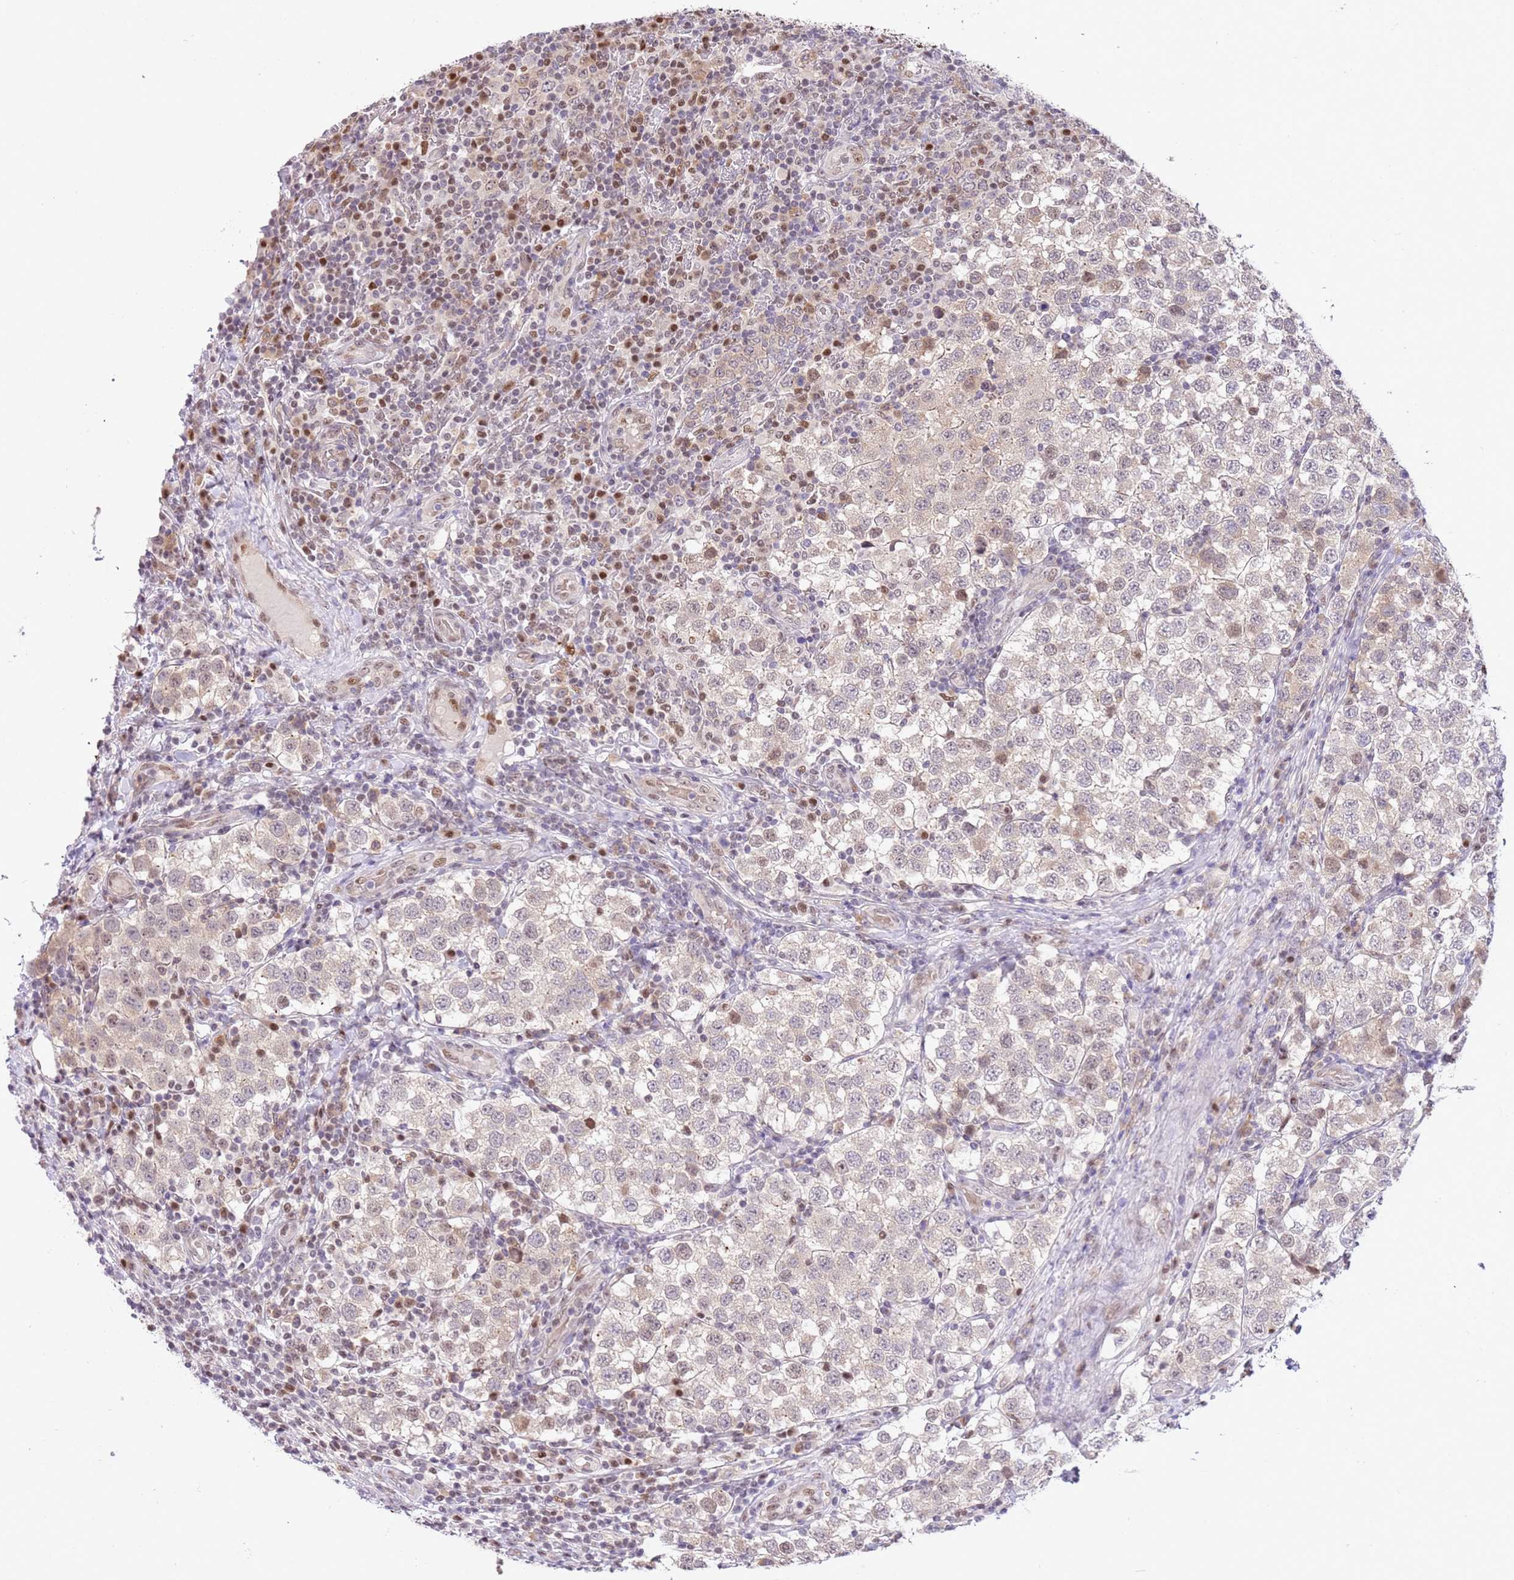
{"staining": {"intensity": "moderate", "quantity": "<25%", "location": "nuclear"}, "tissue": "testis cancer", "cell_type": "Tumor cells", "image_type": "cancer", "snomed": [{"axis": "morphology", "description": "Seminoma, NOS"}, {"axis": "topography", "description": "Testis"}], "caption": "An image of seminoma (testis) stained for a protein displays moderate nuclear brown staining in tumor cells. (DAB IHC with brightfield microscopy, high magnification).", "gene": "RFK", "patient": {"sex": "male", "age": 34}}